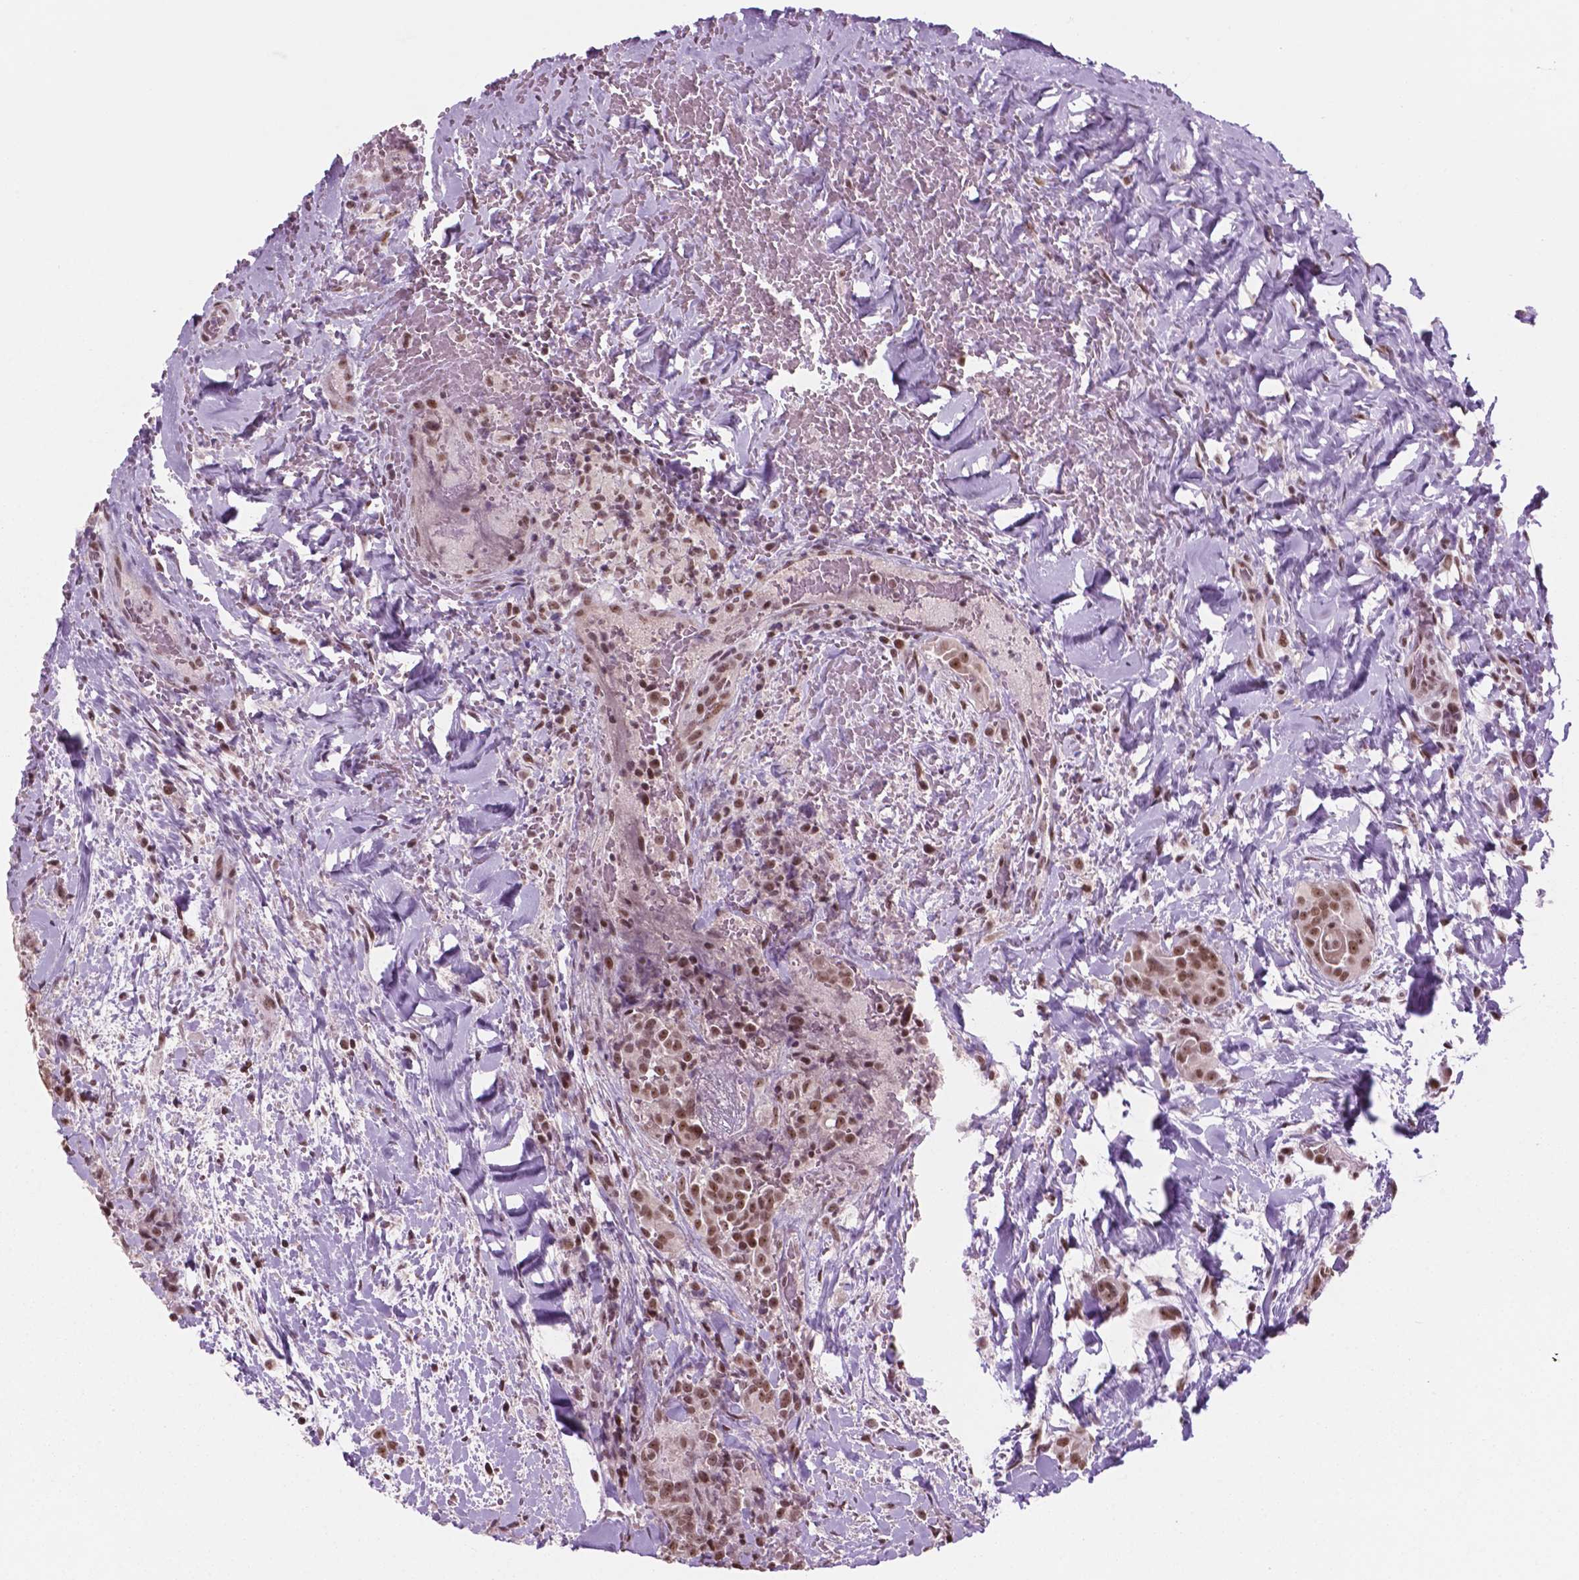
{"staining": {"intensity": "moderate", "quantity": ">75%", "location": "nuclear"}, "tissue": "thyroid cancer", "cell_type": "Tumor cells", "image_type": "cancer", "snomed": [{"axis": "morphology", "description": "Papillary adenocarcinoma, NOS"}, {"axis": "topography", "description": "Thyroid gland"}], "caption": "A brown stain highlights moderate nuclear staining of a protein in human thyroid cancer tumor cells. The protein is stained brown, and the nuclei are stained in blue (DAB IHC with brightfield microscopy, high magnification).", "gene": "POLR2E", "patient": {"sex": "male", "age": 61}}